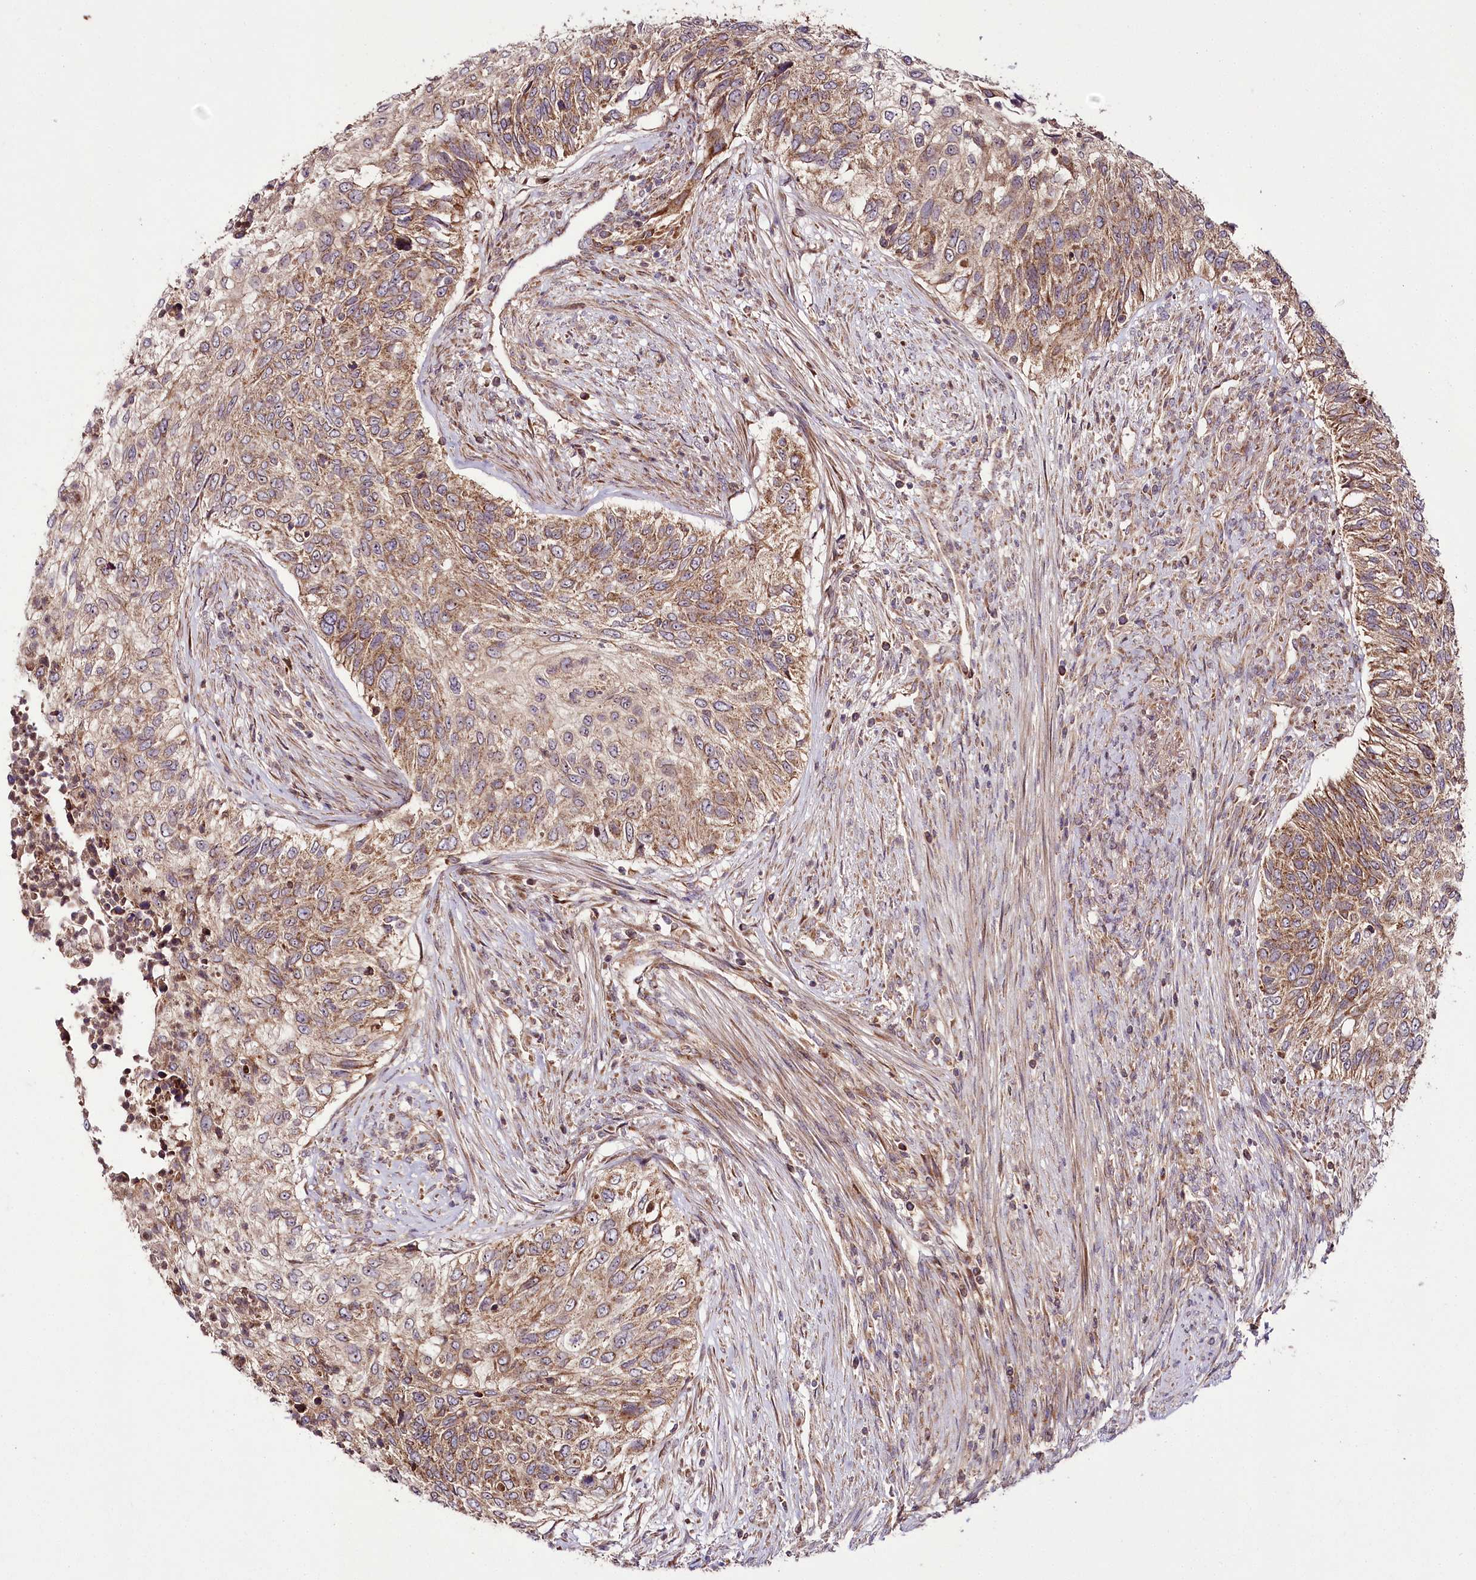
{"staining": {"intensity": "moderate", "quantity": ">75%", "location": "cytoplasmic/membranous"}, "tissue": "urothelial cancer", "cell_type": "Tumor cells", "image_type": "cancer", "snomed": [{"axis": "morphology", "description": "Urothelial carcinoma, High grade"}, {"axis": "topography", "description": "Urinary bladder"}], "caption": "DAB (3,3'-diaminobenzidine) immunohistochemical staining of human urothelial cancer reveals moderate cytoplasmic/membranous protein expression in about >75% of tumor cells. (DAB = brown stain, brightfield microscopy at high magnification).", "gene": "RAB7A", "patient": {"sex": "female", "age": 60}}